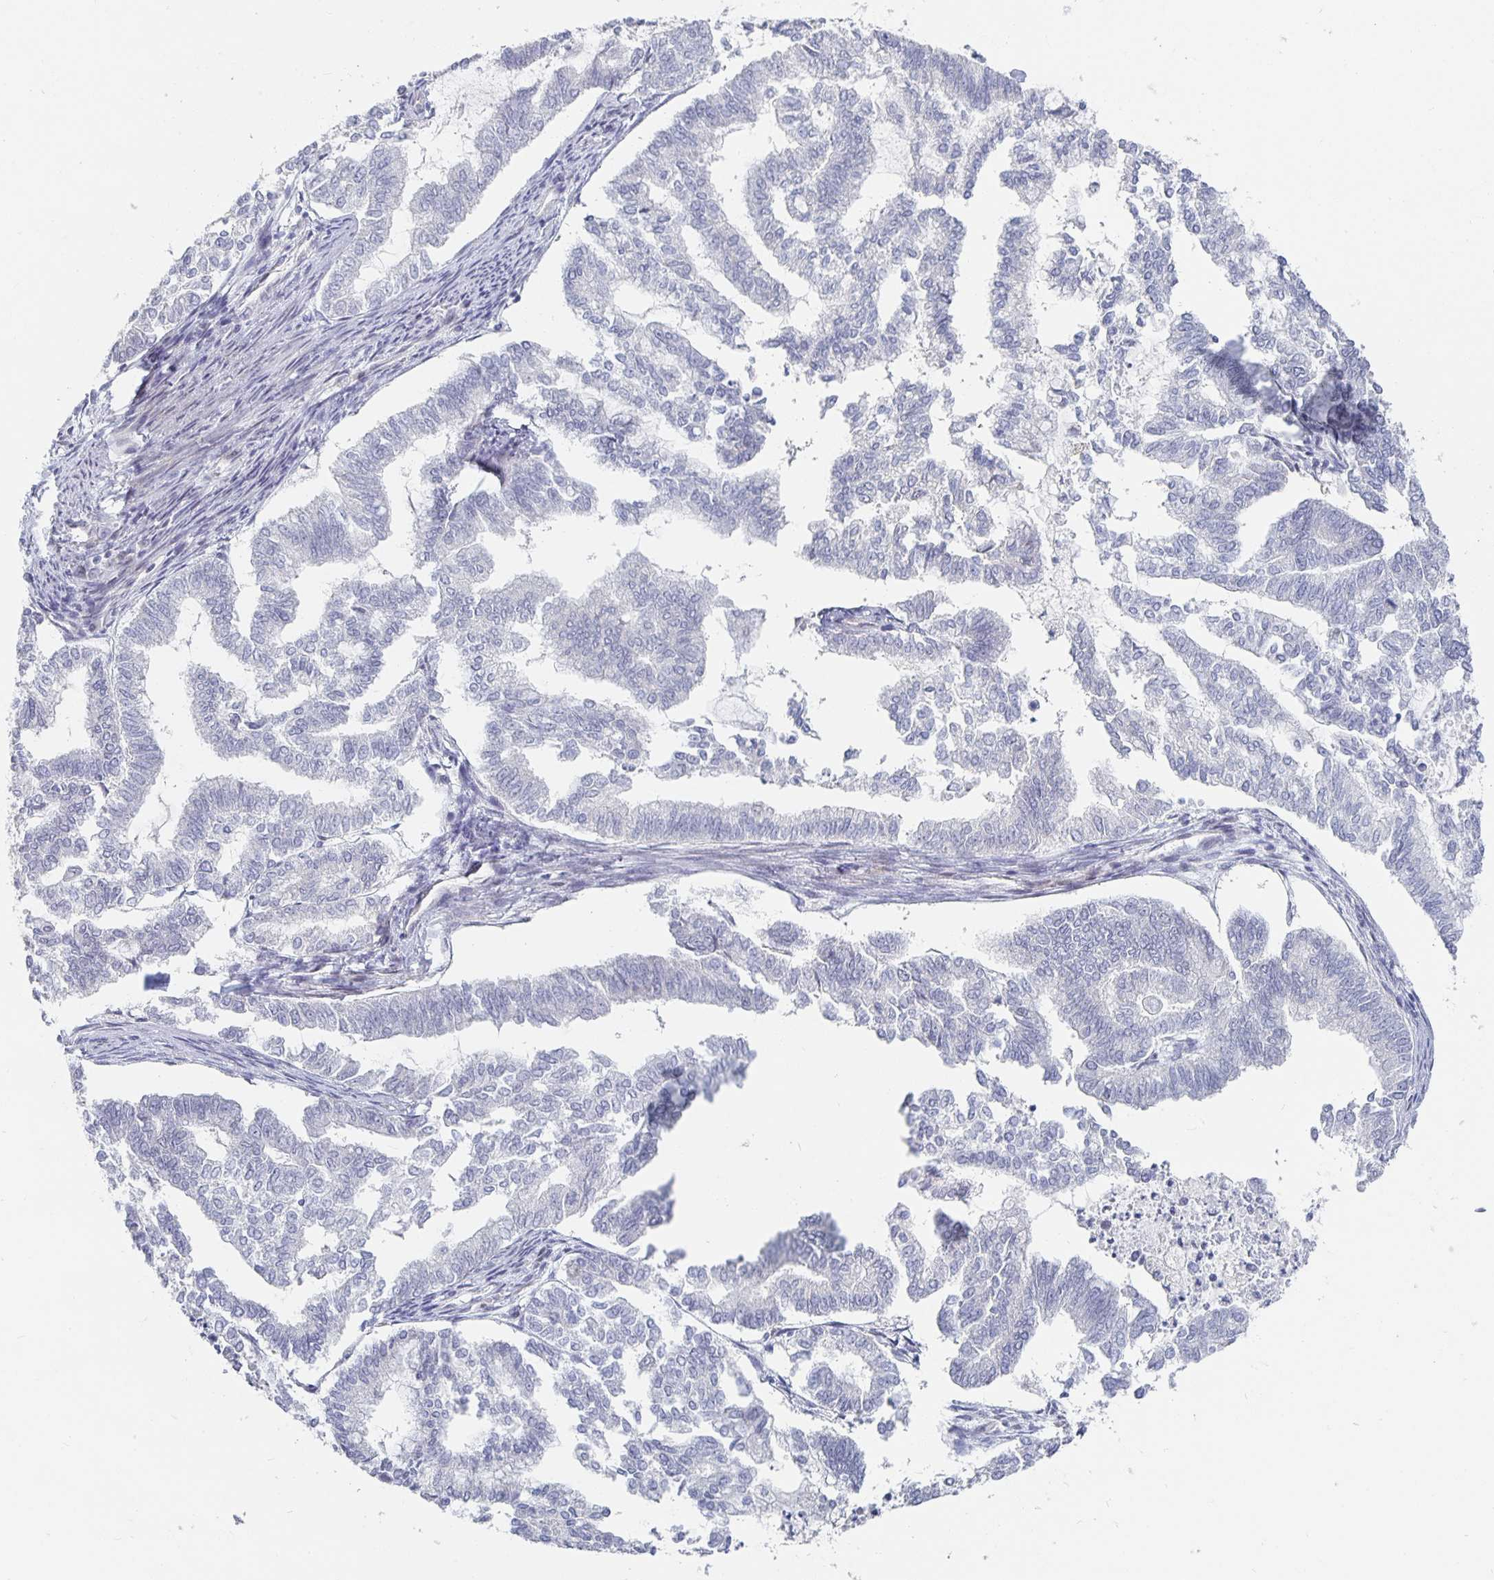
{"staining": {"intensity": "negative", "quantity": "none", "location": "none"}, "tissue": "endometrial cancer", "cell_type": "Tumor cells", "image_type": "cancer", "snomed": [{"axis": "morphology", "description": "Adenocarcinoma, NOS"}, {"axis": "topography", "description": "Endometrium"}], "caption": "Endometrial cancer (adenocarcinoma) stained for a protein using immunohistochemistry demonstrates no positivity tumor cells.", "gene": "S100G", "patient": {"sex": "female", "age": 79}}